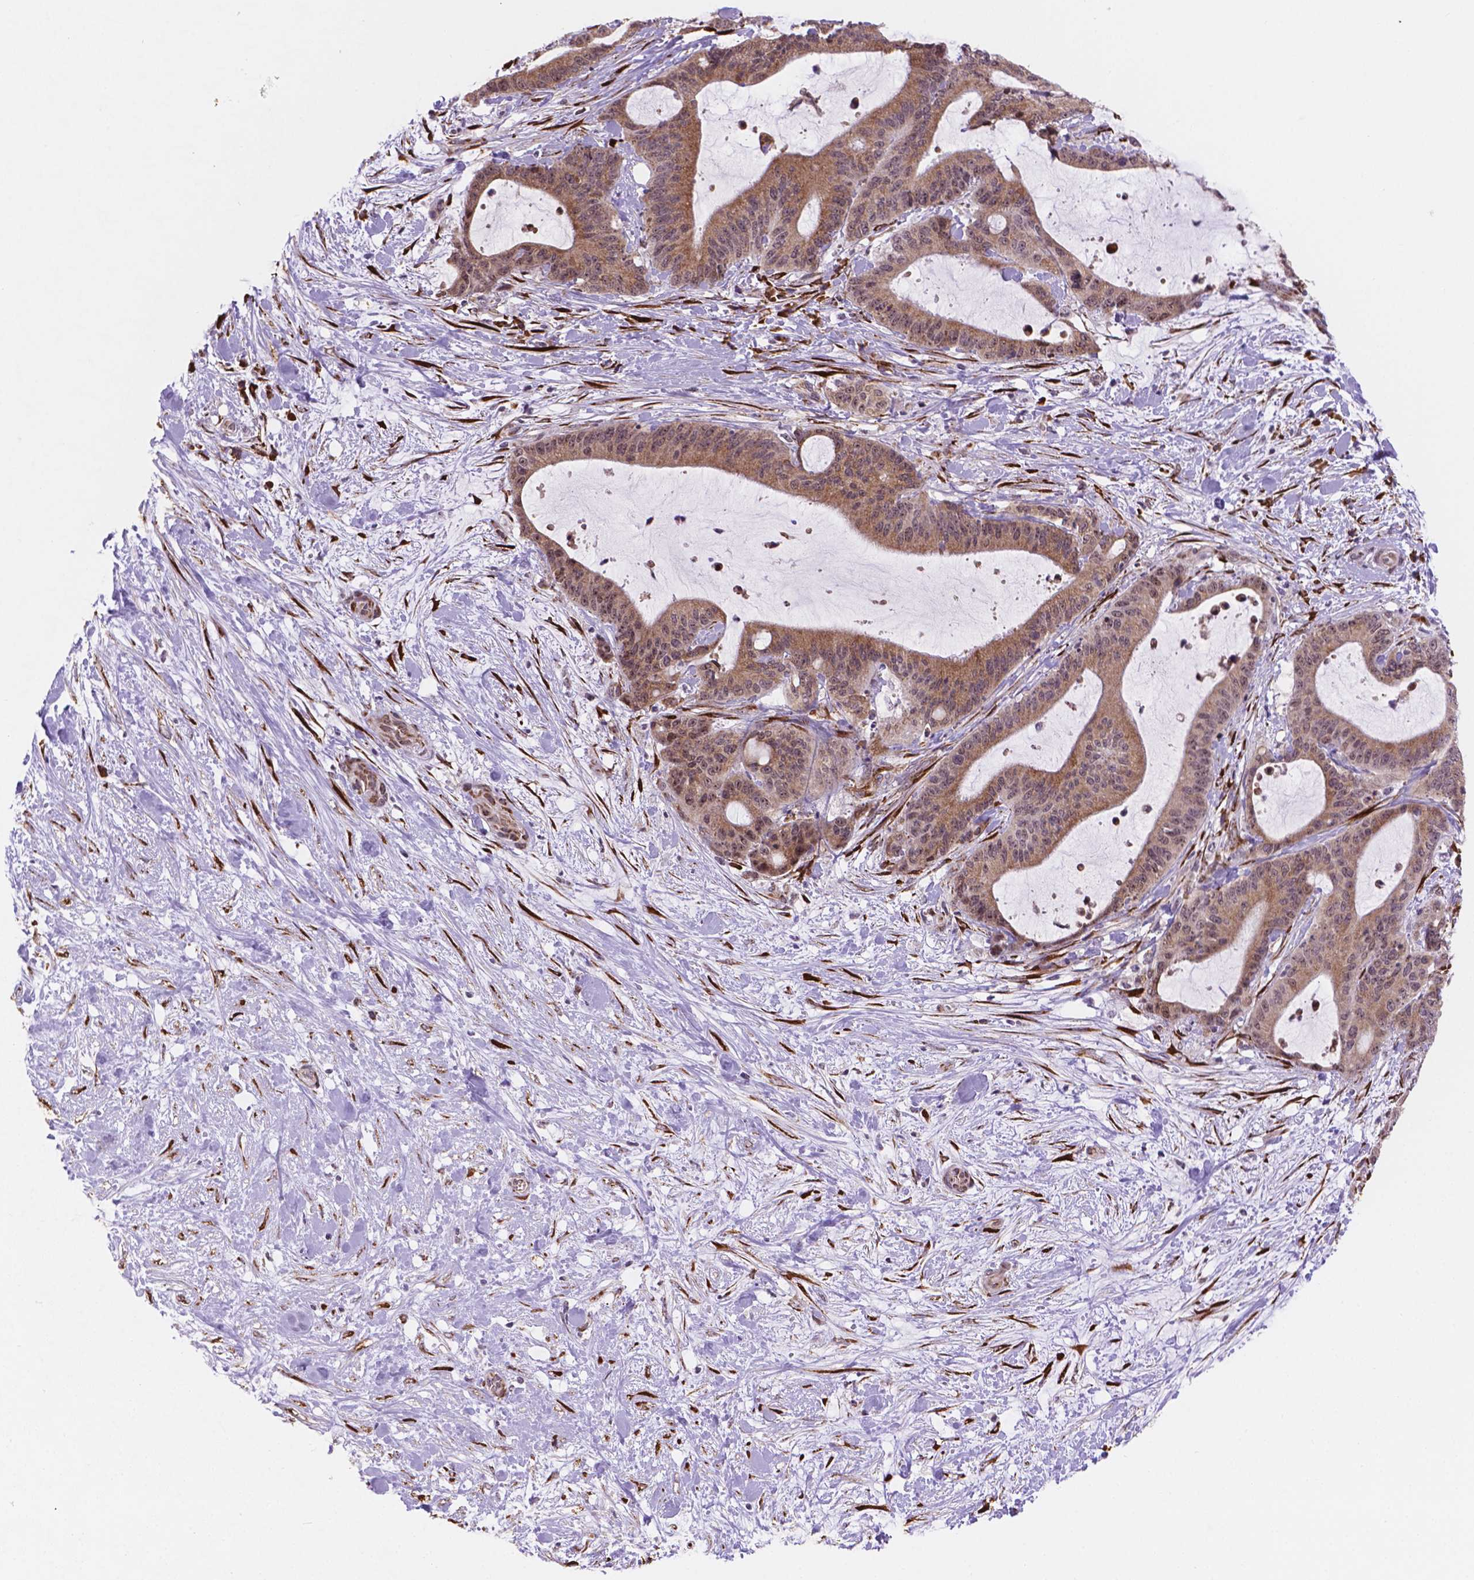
{"staining": {"intensity": "moderate", "quantity": ">75%", "location": "cytoplasmic/membranous,nuclear"}, "tissue": "liver cancer", "cell_type": "Tumor cells", "image_type": "cancer", "snomed": [{"axis": "morphology", "description": "Cholangiocarcinoma"}, {"axis": "topography", "description": "Liver"}], "caption": "IHC of human liver cancer exhibits medium levels of moderate cytoplasmic/membranous and nuclear positivity in about >75% of tumor cells. Nuclei are stained in blue.", "gene": "FNIP1", "patient": {"sex": "female", "age": 73}}